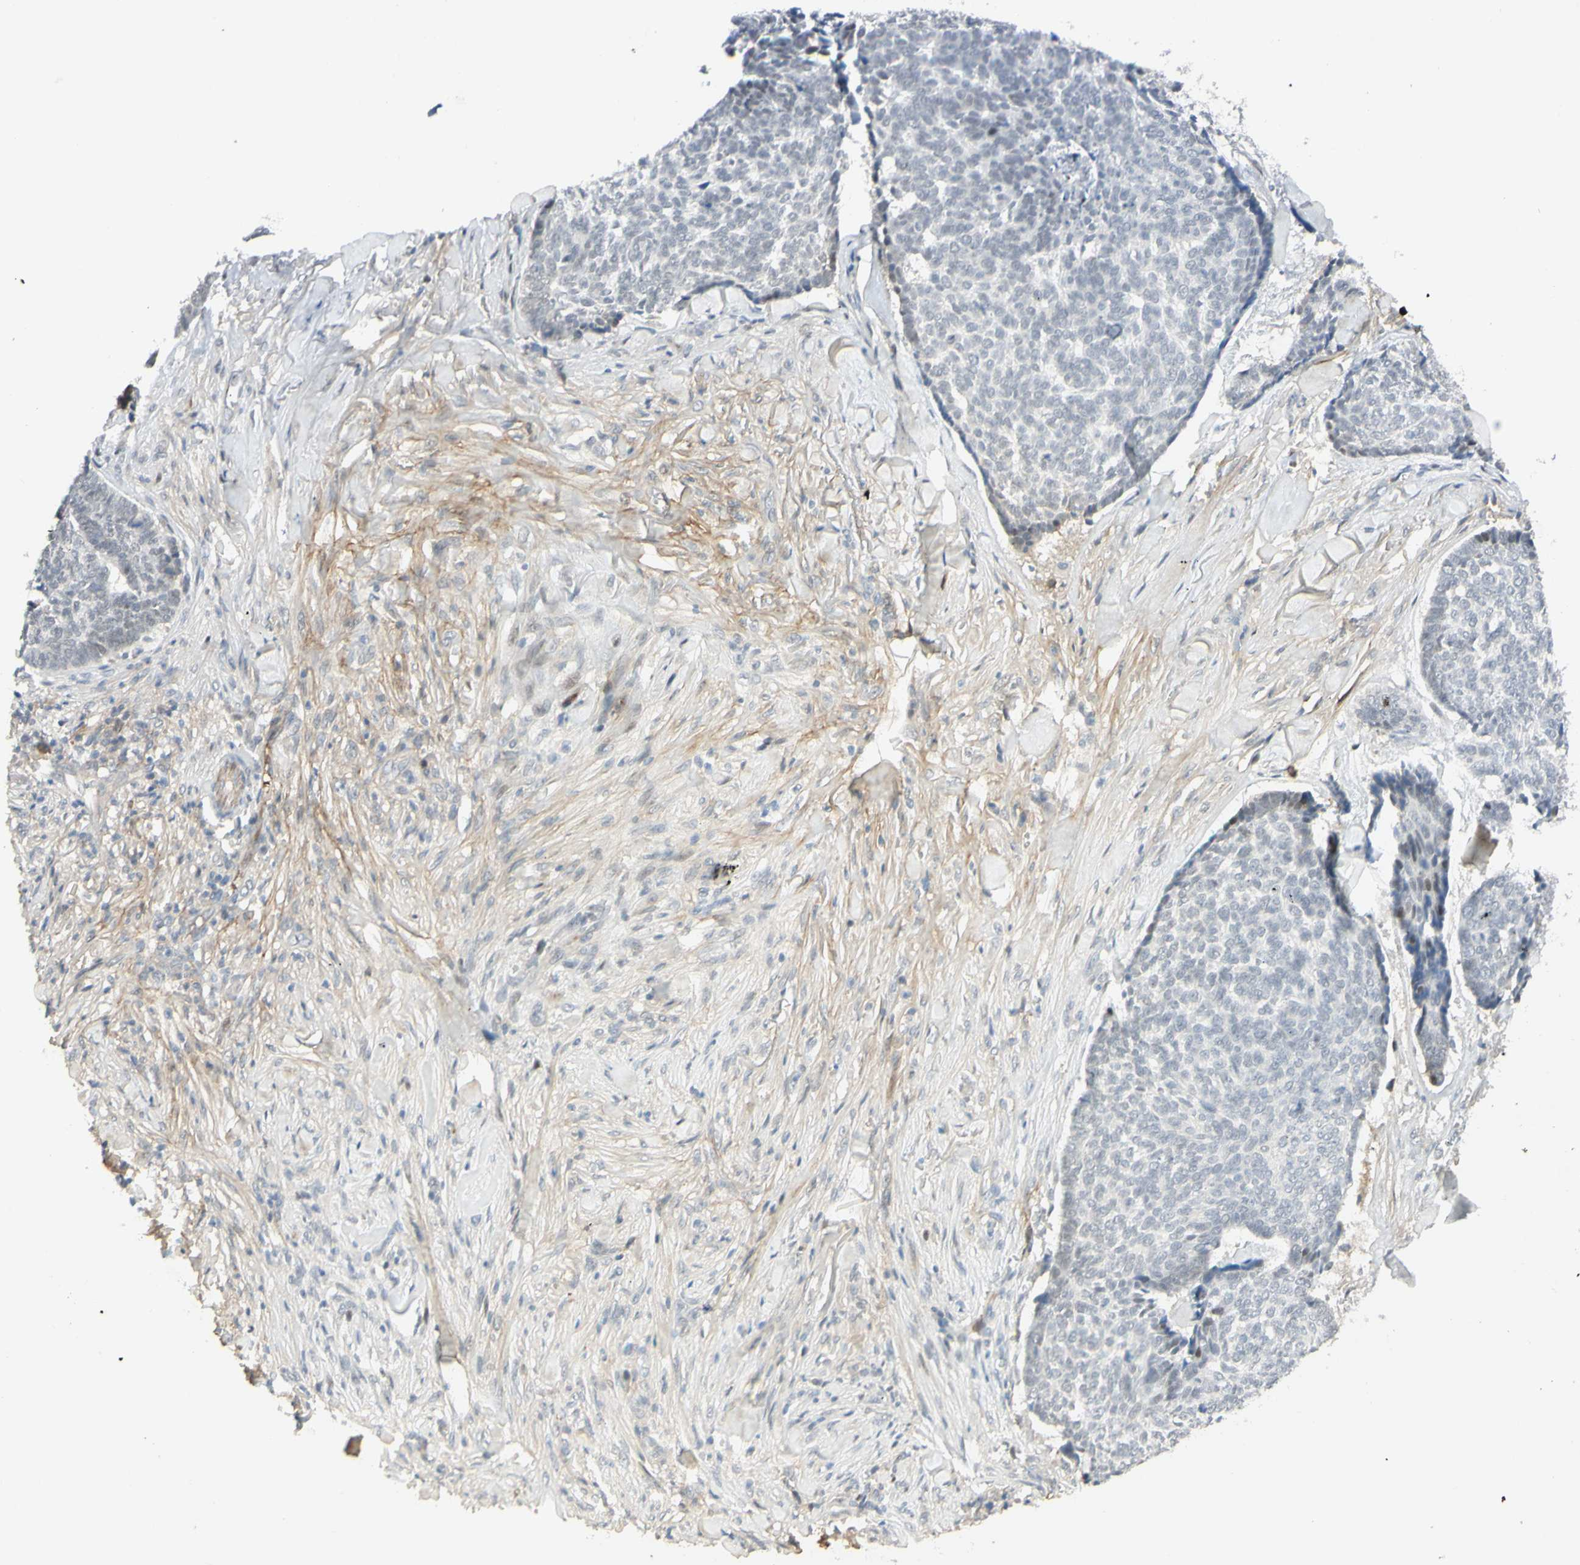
{"staining": {"intensity": "negative", "quantity": "none", "location": "none"}, "tissue": "skin cancer", "cell_type": "Tumor cells", "image_type": "cancer", "snomed": [{"axis": "morphology", "description": "Basal cell carcinoma"}, {"axis": "topography", "description": "Skin"}], "caption": "High magnification brightfield microscopy of skin cancer stained with DAB (3,3'-diaminobenzidine) (brown) and counterstained with hematoxylin (blue): tumor cells show no significant positivity.", "gene": "ANGPT2", "patient": {"sex": "male", "age": 84}}